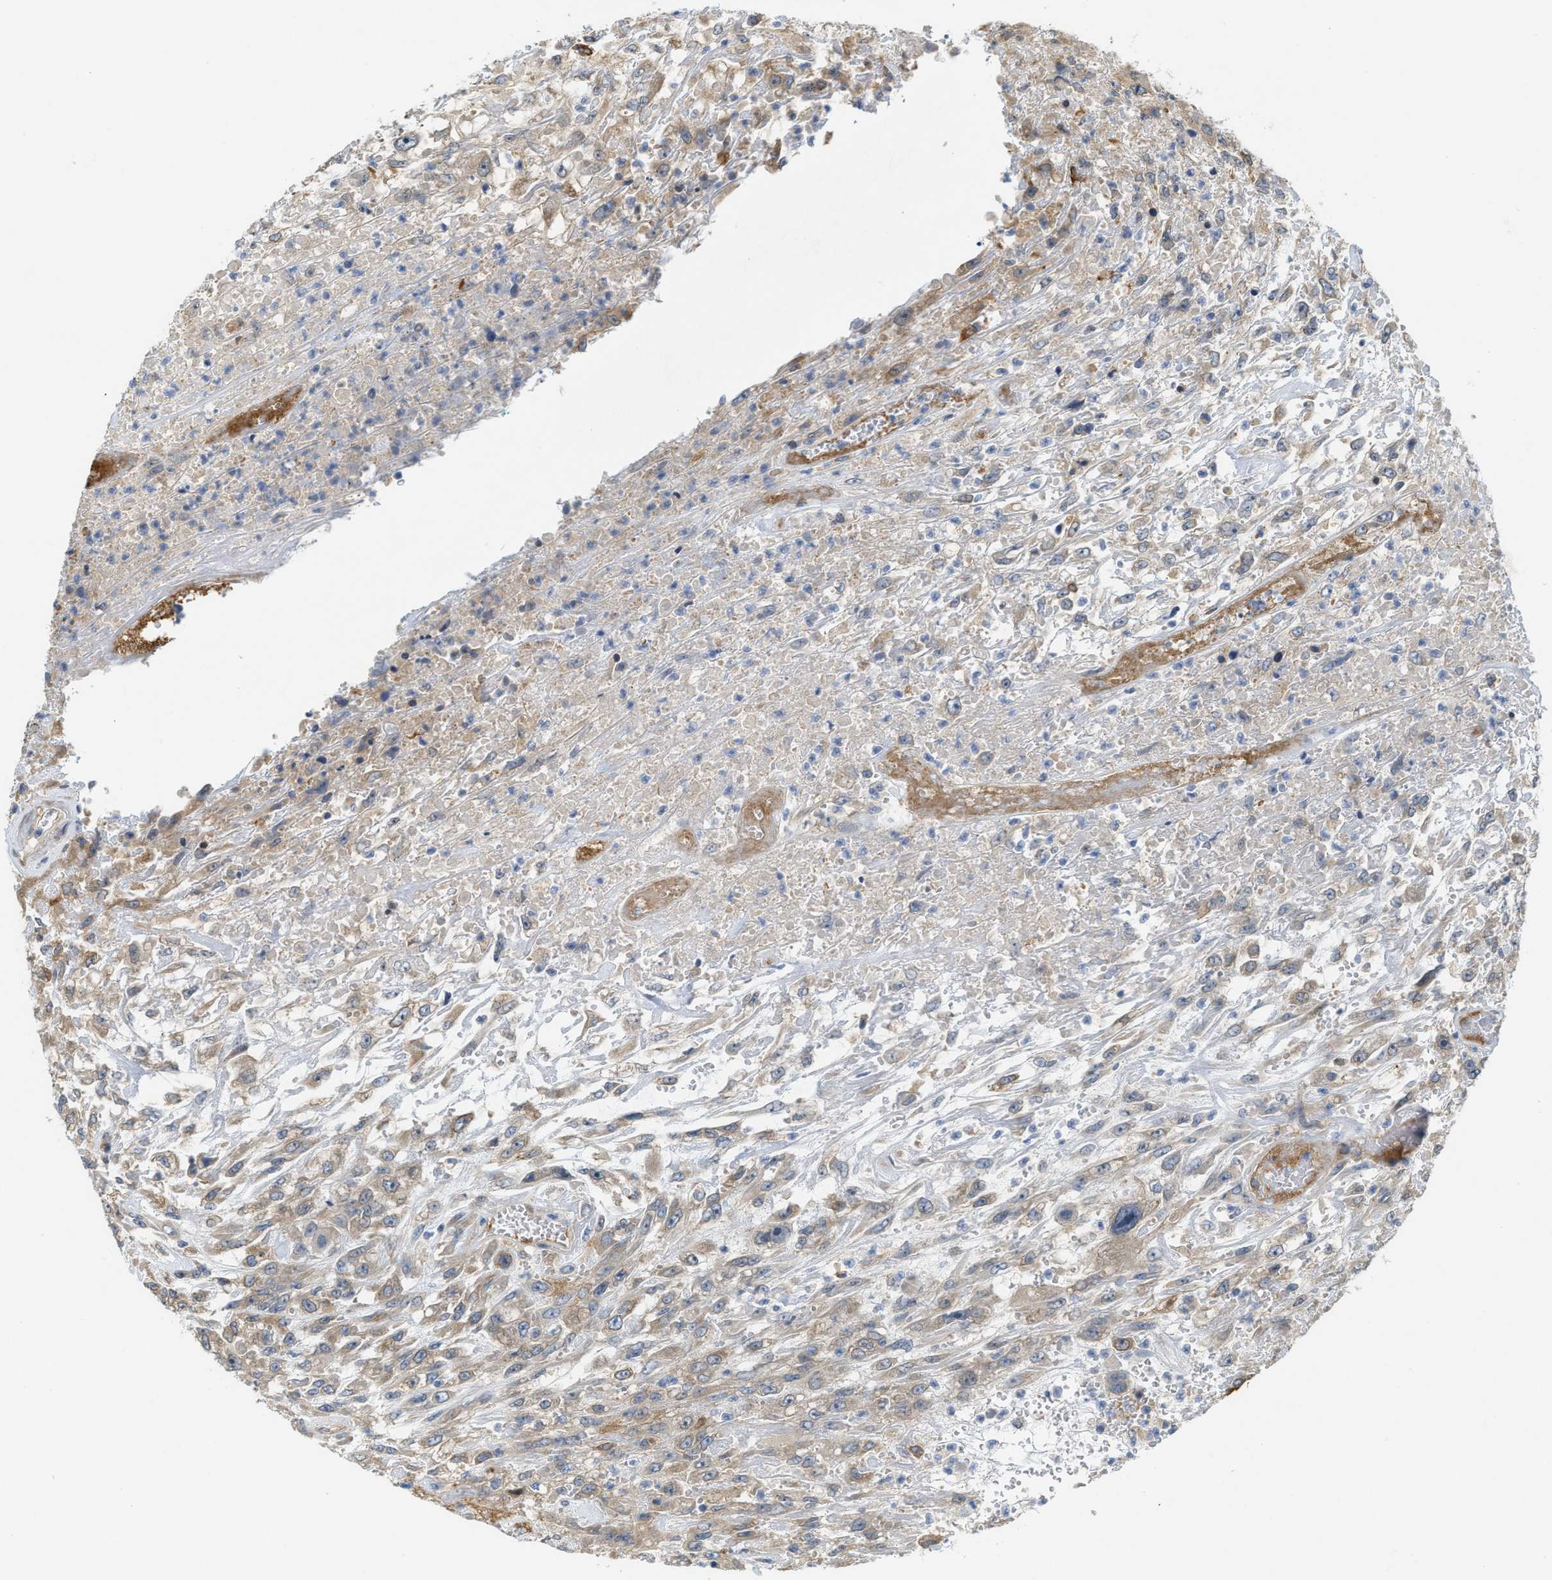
{"staining": {"intensity": "weak", "quantity": ">75%", "location": "cytoplasmic/membranous"}, "tissue": "urothelial cancer", "cell_type": "Tumor cells", "image_type": "cancer", "snomed": [{"axis": "morphology", "description": "Urothelial carcinoma, High grade"}, {"axis": "topography", "description": "Urinary bladder"}], "caption": "Urothelial cancer stained for a protein reveals weak cytoplasmic/membranous positivity in tumor cells.", "gene": "KLHDC10", "patient": {"sex": "male", "age": 46}}